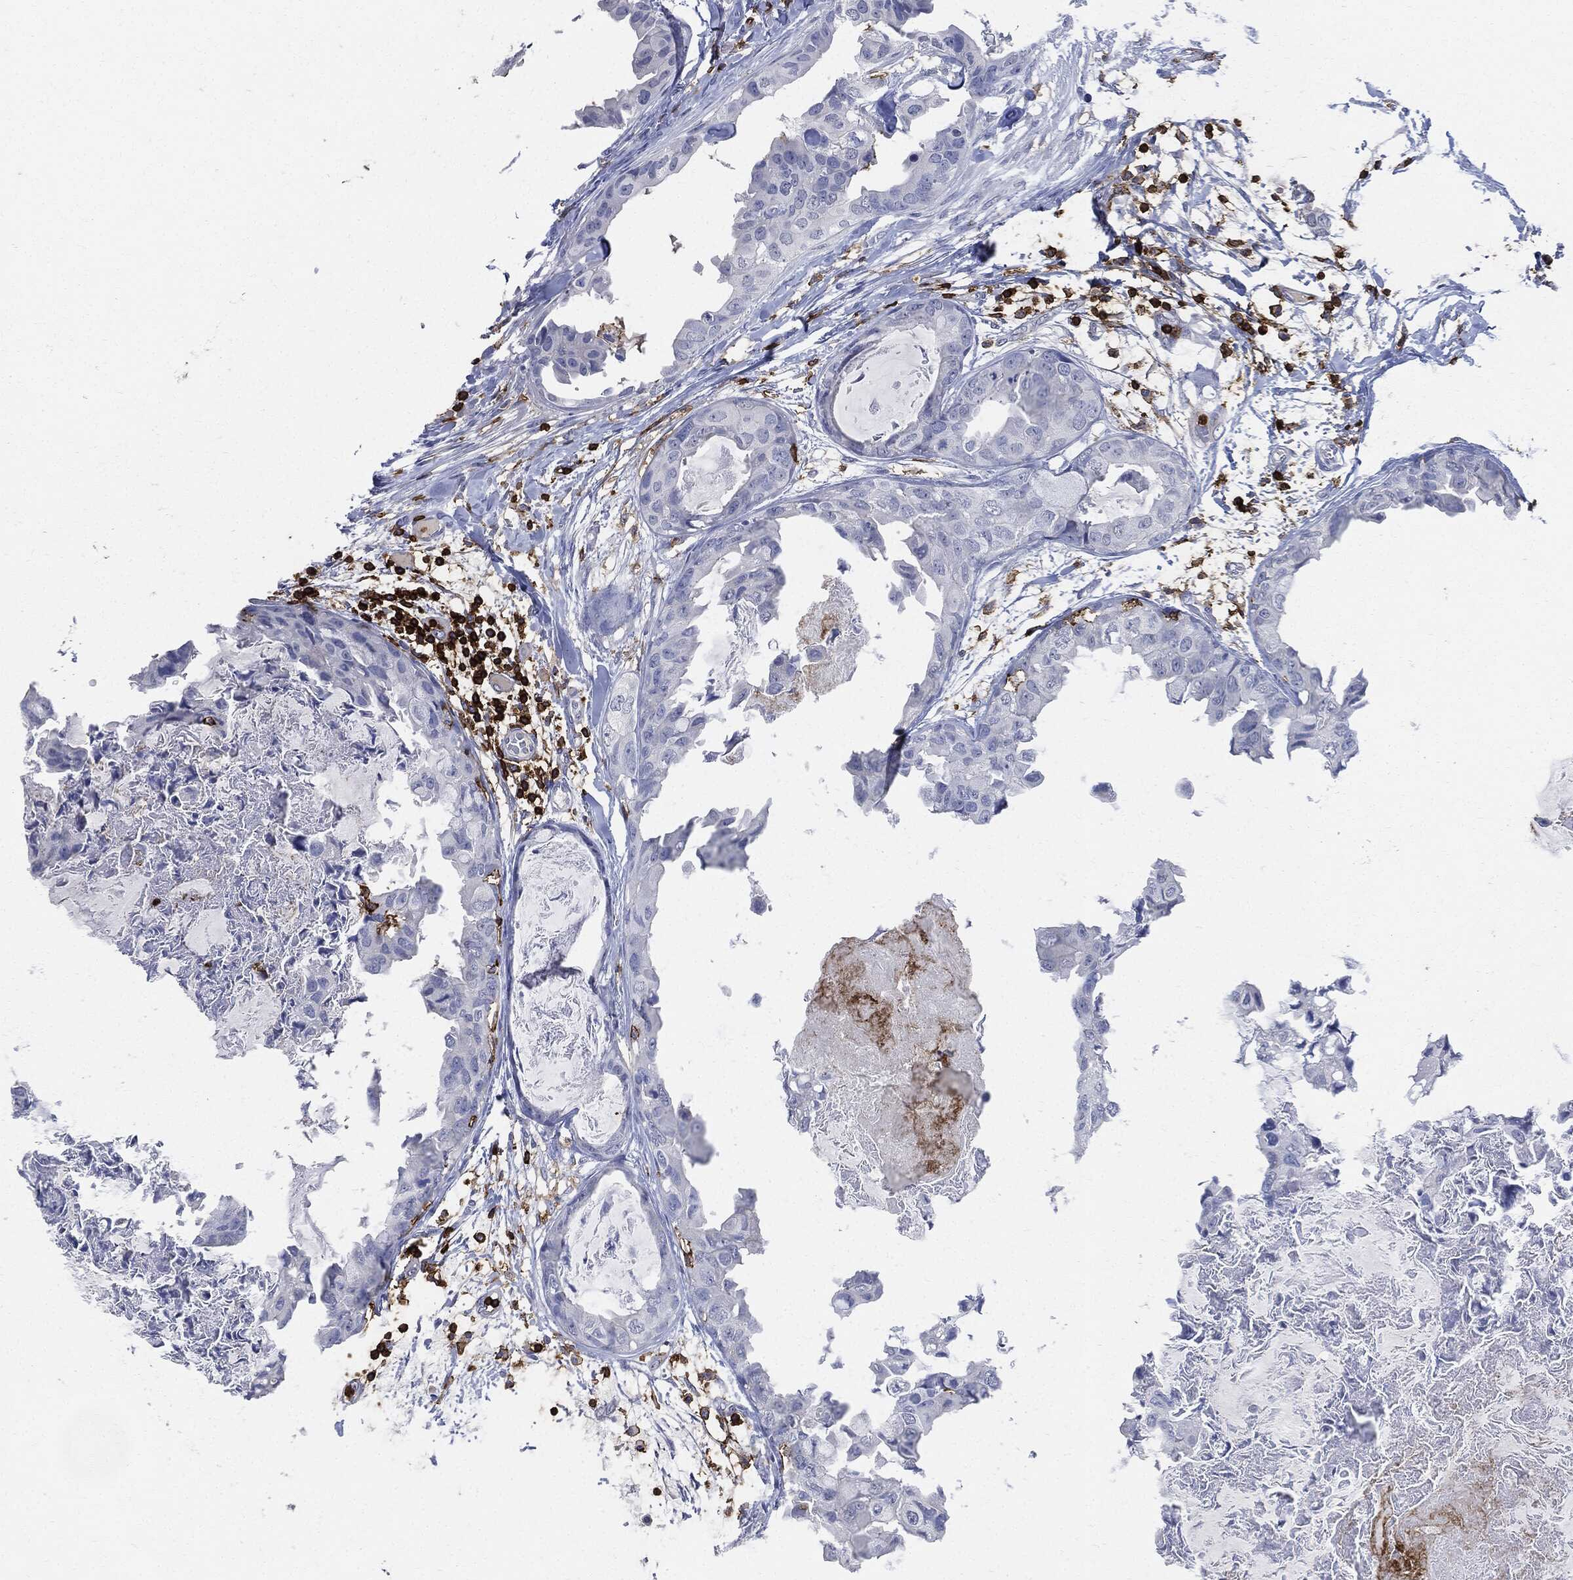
{"staining": {"intensity": "negative", "quantity": "none", "location": "none"}, "tissue": "breast cancer", "cell_type": "Tumor cells", "image_type": "cancer", "snomed": [{"axis": "morphology", "description": "Normal tissue, NOS"}, {"axis": "morphology", "description": "Duct carcinoma"}, {"axis": "topography", "description": "Breast"}], "caption": "This is an immunohistochemistry (IHC) micrograph of breast cancer. There is no staining in tumor cells.", "gene": "PTPRC", "patient": {"sex": "female", "age": 40}}